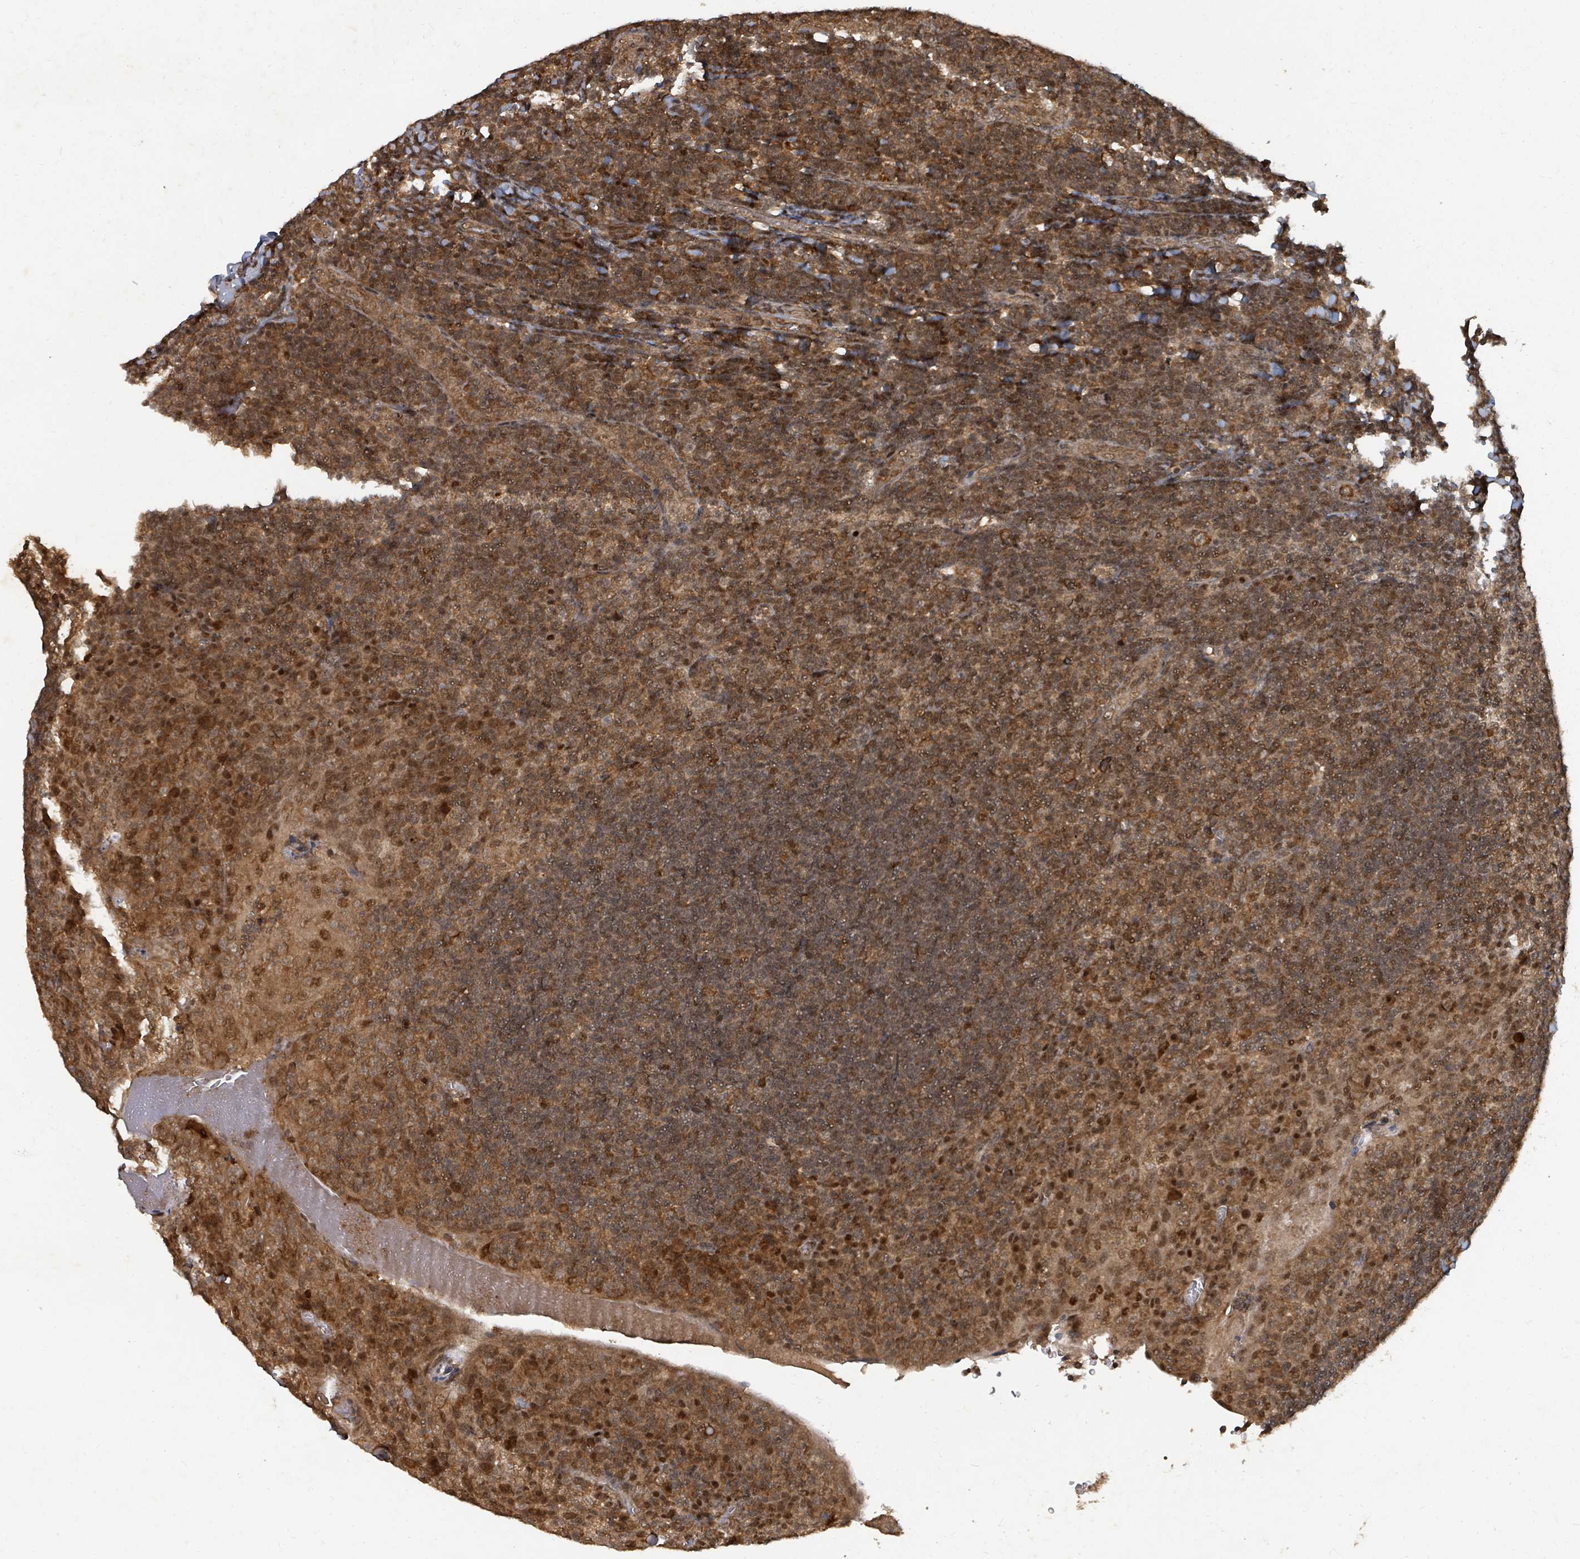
{"staining": {"intensity": "moderate", "quantity": ">75%", "location": "cytoplasmic/membranous,nuclear"}, "tissue": "tonsil", "cell_type": "Germinal center cells", "image_type": "normal", "snomed": [{"axis": "morphology", "description": "Normal tissue, NOS"}, {"axis": "topography", "description": "Tonsil"}], "caption": "High-power microscopy captured an immunohistochemistry micrograph of unremarkable tonsil, revealing moderate cytoplasmic/membranous,nuclear expression in about >75% of germinal center cells. (DAB (3,3'-diaminobenzidine) IHC with brightfield microscopy, high magnification).", "gene": "KDM4E", "patient": {"sex": "male", "age": 17}}